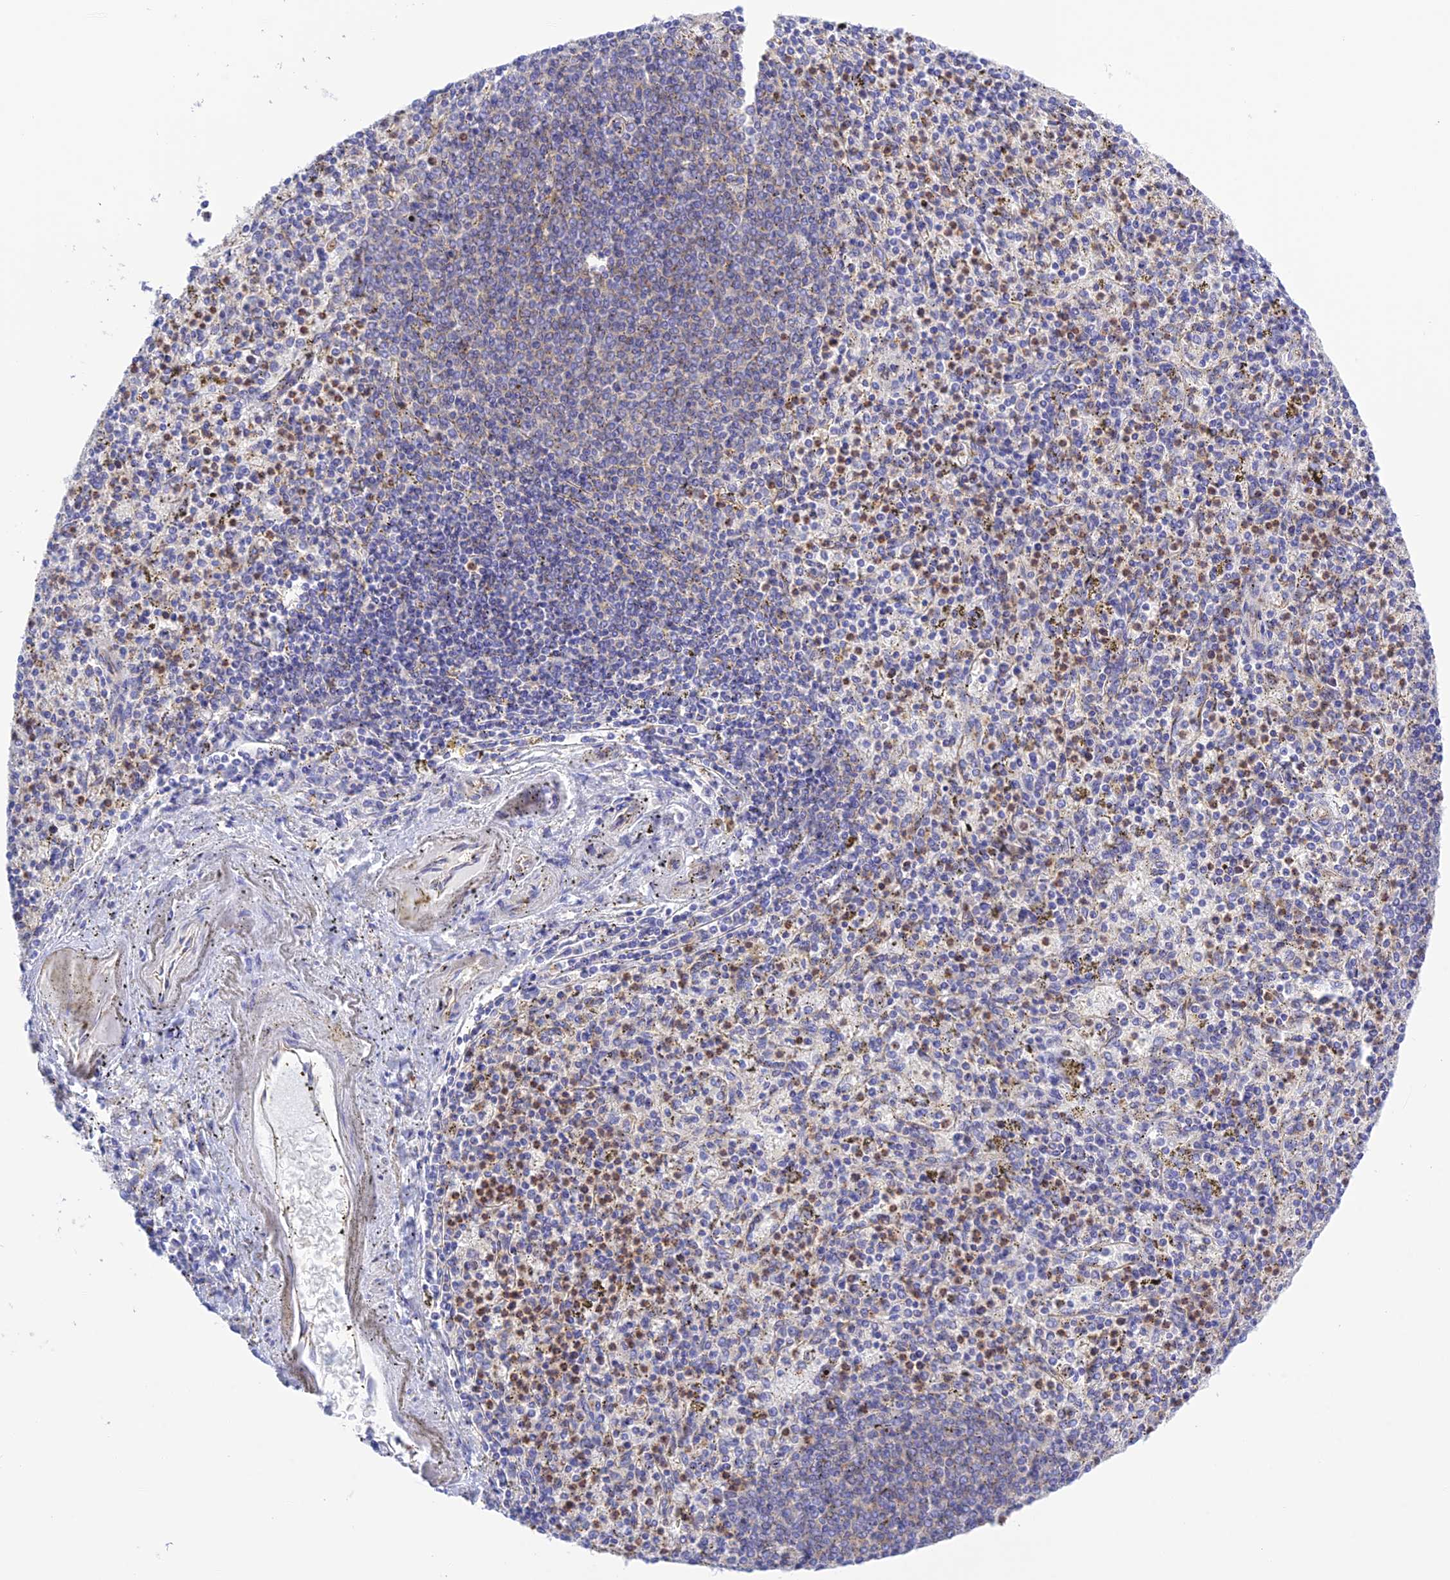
{"staining": {"intensity": "negative", "quantity": "none", "location": "none"}, "tissue": "spleen", "cell_type": "Cells in red pulp", "image_type": "normal", "snomed": [{"axis": "morphology", "description": "Normal tissue, NOS"}, {"axis": "topography", "description": "Spleen"}], "caption": "This photomicrograph is of normal spleen stained with immunohistochemistry to label a protein in brown with the nuclei are counter-stained blue. There is no positivity in cells in red pulp.", "gene": "CHSY3", "patient": {"sex": "male", "age": 72}}